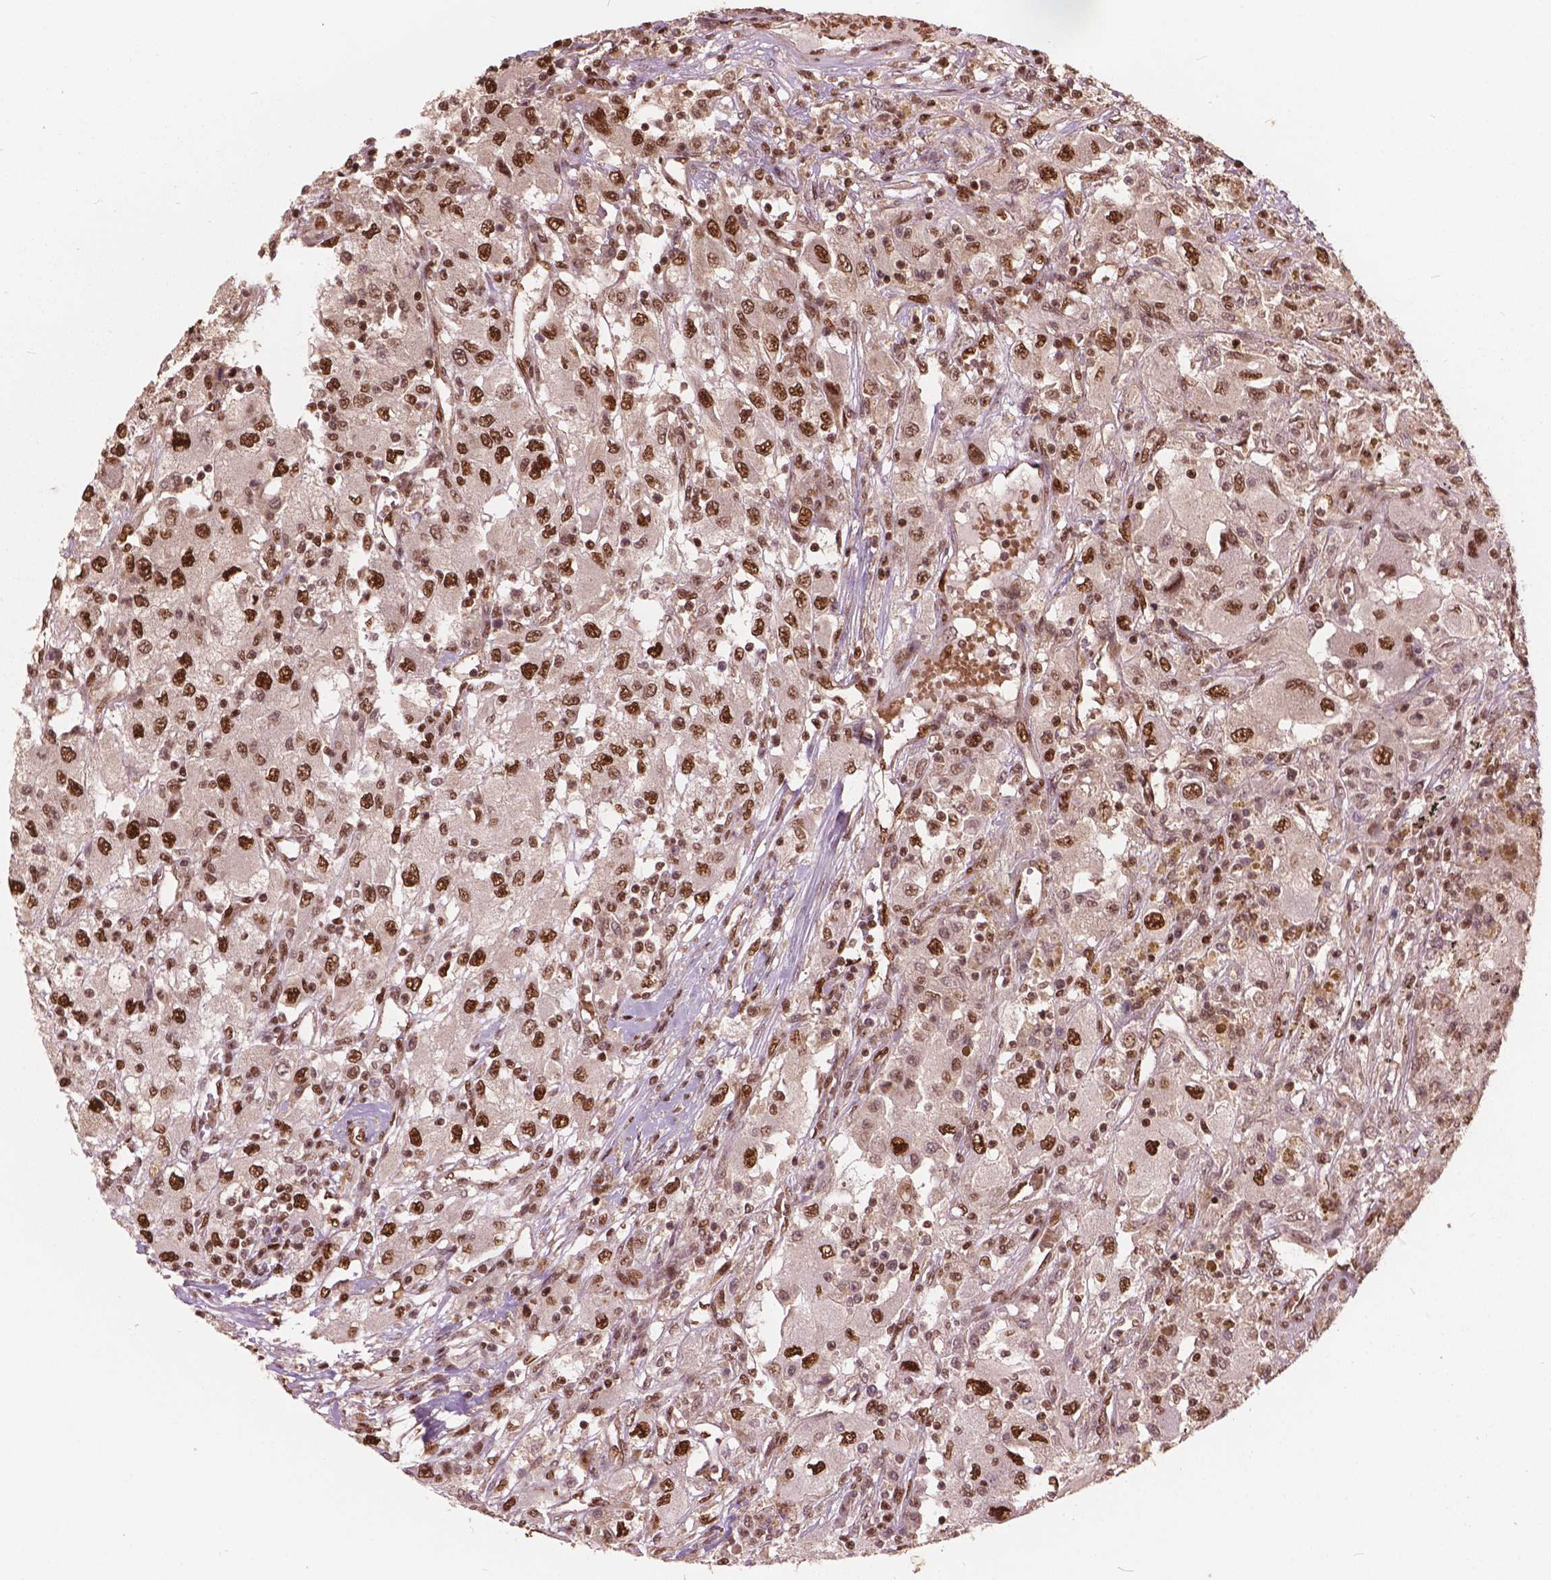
{"staining": {"intensity": "strong", "quantity": ">75%", "location": "nuclear"}, "tissue": "renal cancer", "cell_type": "Tumor cells", "image_type": "cancer", "snomed": [{"axis": "morphology", "description": "Adenocarcinoma, NOS"}, {"axis": "topography", "description": "Kidney"}], "caption": "Renal adenocarcinoma stained for a protein exhibits strong nuclear positivity in tumor cells. Using DAB (brown) and hematoxylin (blue) stains, captured at high magnification using brightfield microscopy.", "gene": "ANP32B", "patient": {"sex": "female", "age": 67}}